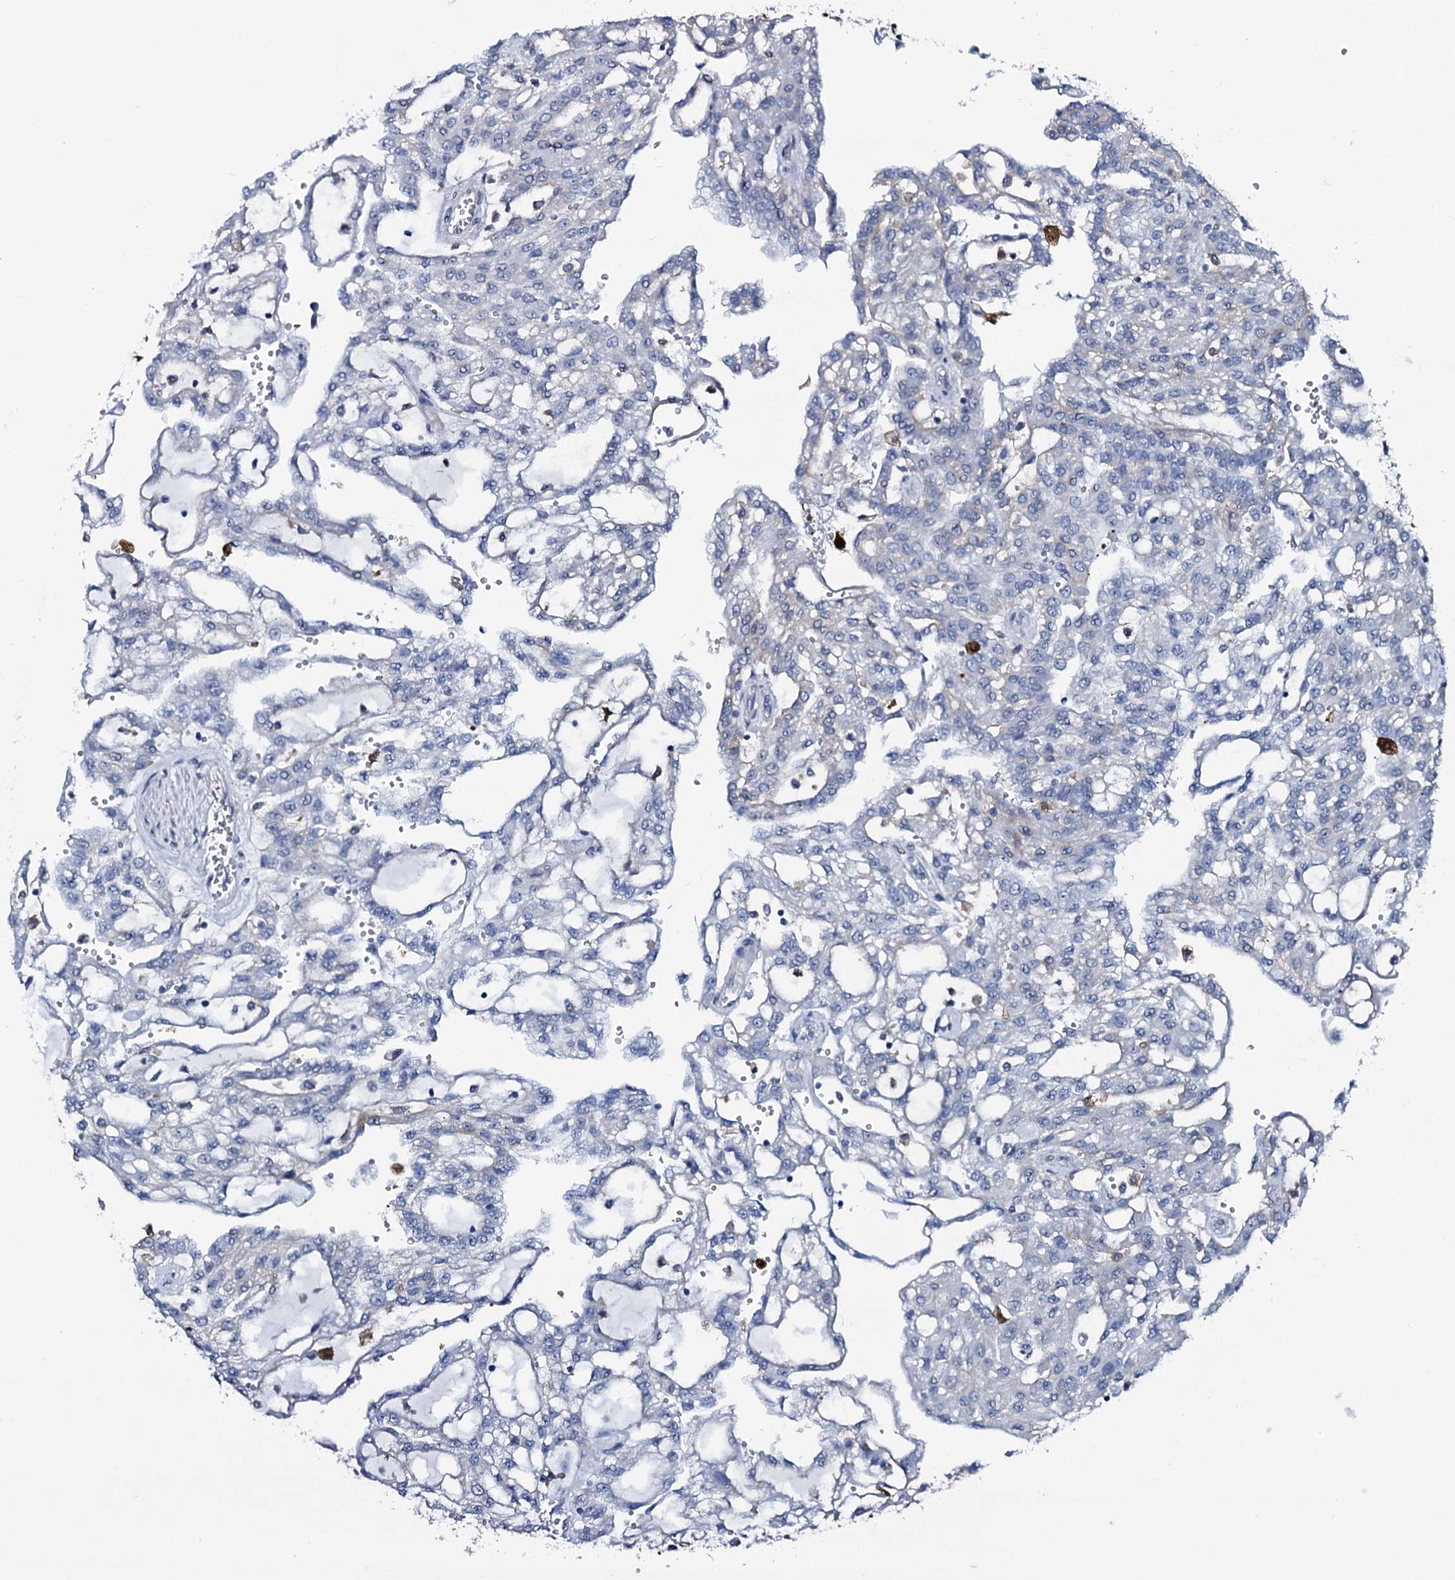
{"staining": {"intensity": "negative", "quantity": "none", "location": "none"}, "tissue": "renal cancer", "cell_type": "Tumor cells", "image_type": "cancer", "snomed": [{"axis": "morphology", "description": "Adenocarcinoma, NOS"}, {"axis": "topography", "description": "Kidney"}], "caption": "An immunohistochemistry (IHC) histopathology image of renal cancer (adenocarcinoma) is shown. There is no staining in tumor cells of renal cancer (adenocarcinoma).", "gene": "SLC4A7", "patient": {"sex": "male", "age": 63}}